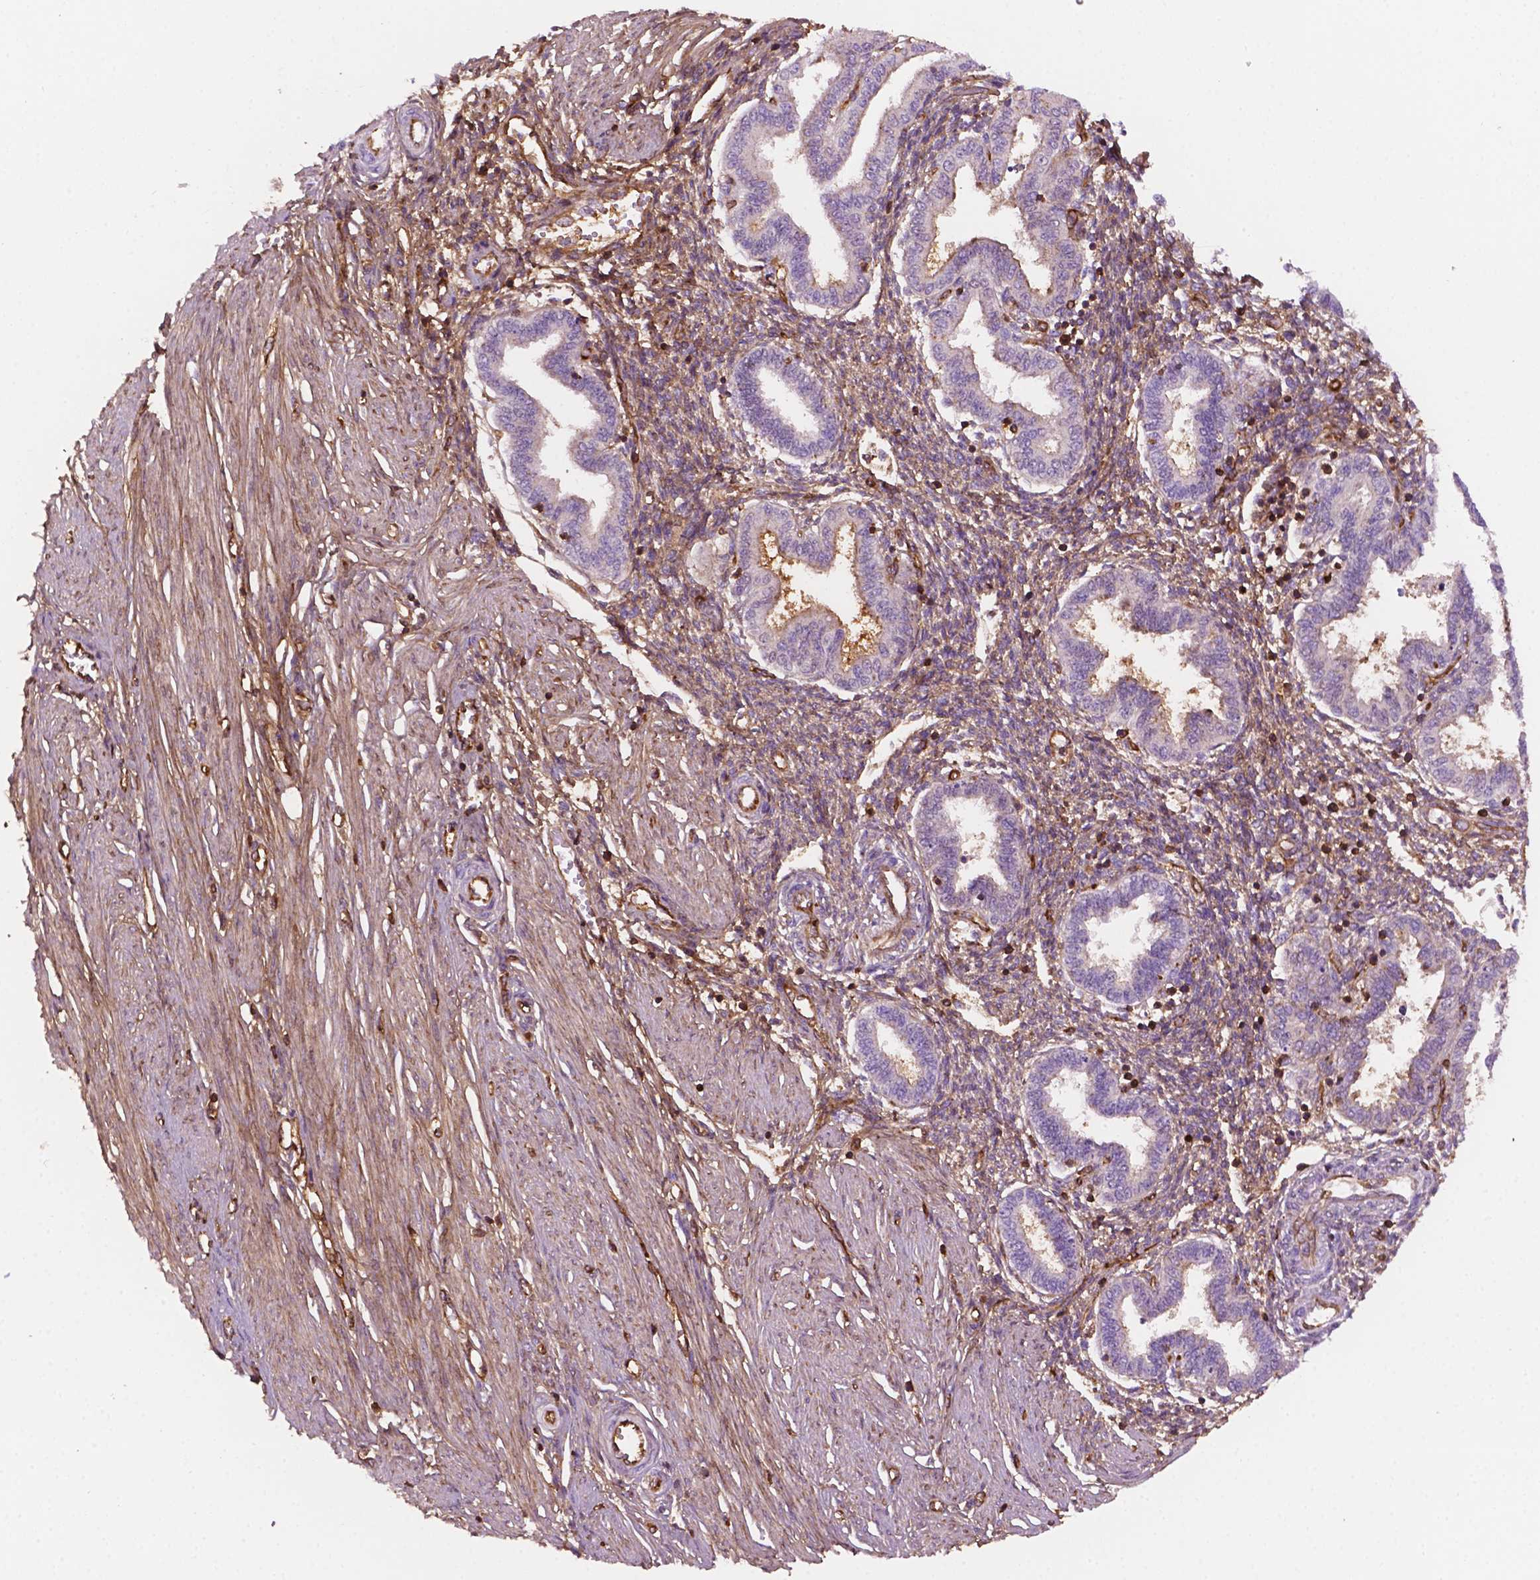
{"staining": {"intensity": "weak", "quantity": "25%-75%", "location": "cytoplasmic/membranous"}, "tissue": "endometrium", "cell_type": "Cells in endometrial stroma", "image_type": "normal", "snomed": [{"axis": "morphology", "description": "Normal tissue, NOS"}, {"axis": "topography", "description": "Endometrium"}], "caption": "Weak cytoplasmic/membranous staining is present in about 25%-75% of cells in endometrial stroma in benign endometrium.", "gene": "DCN", "patient": {"sex": "female", "age": 33}}